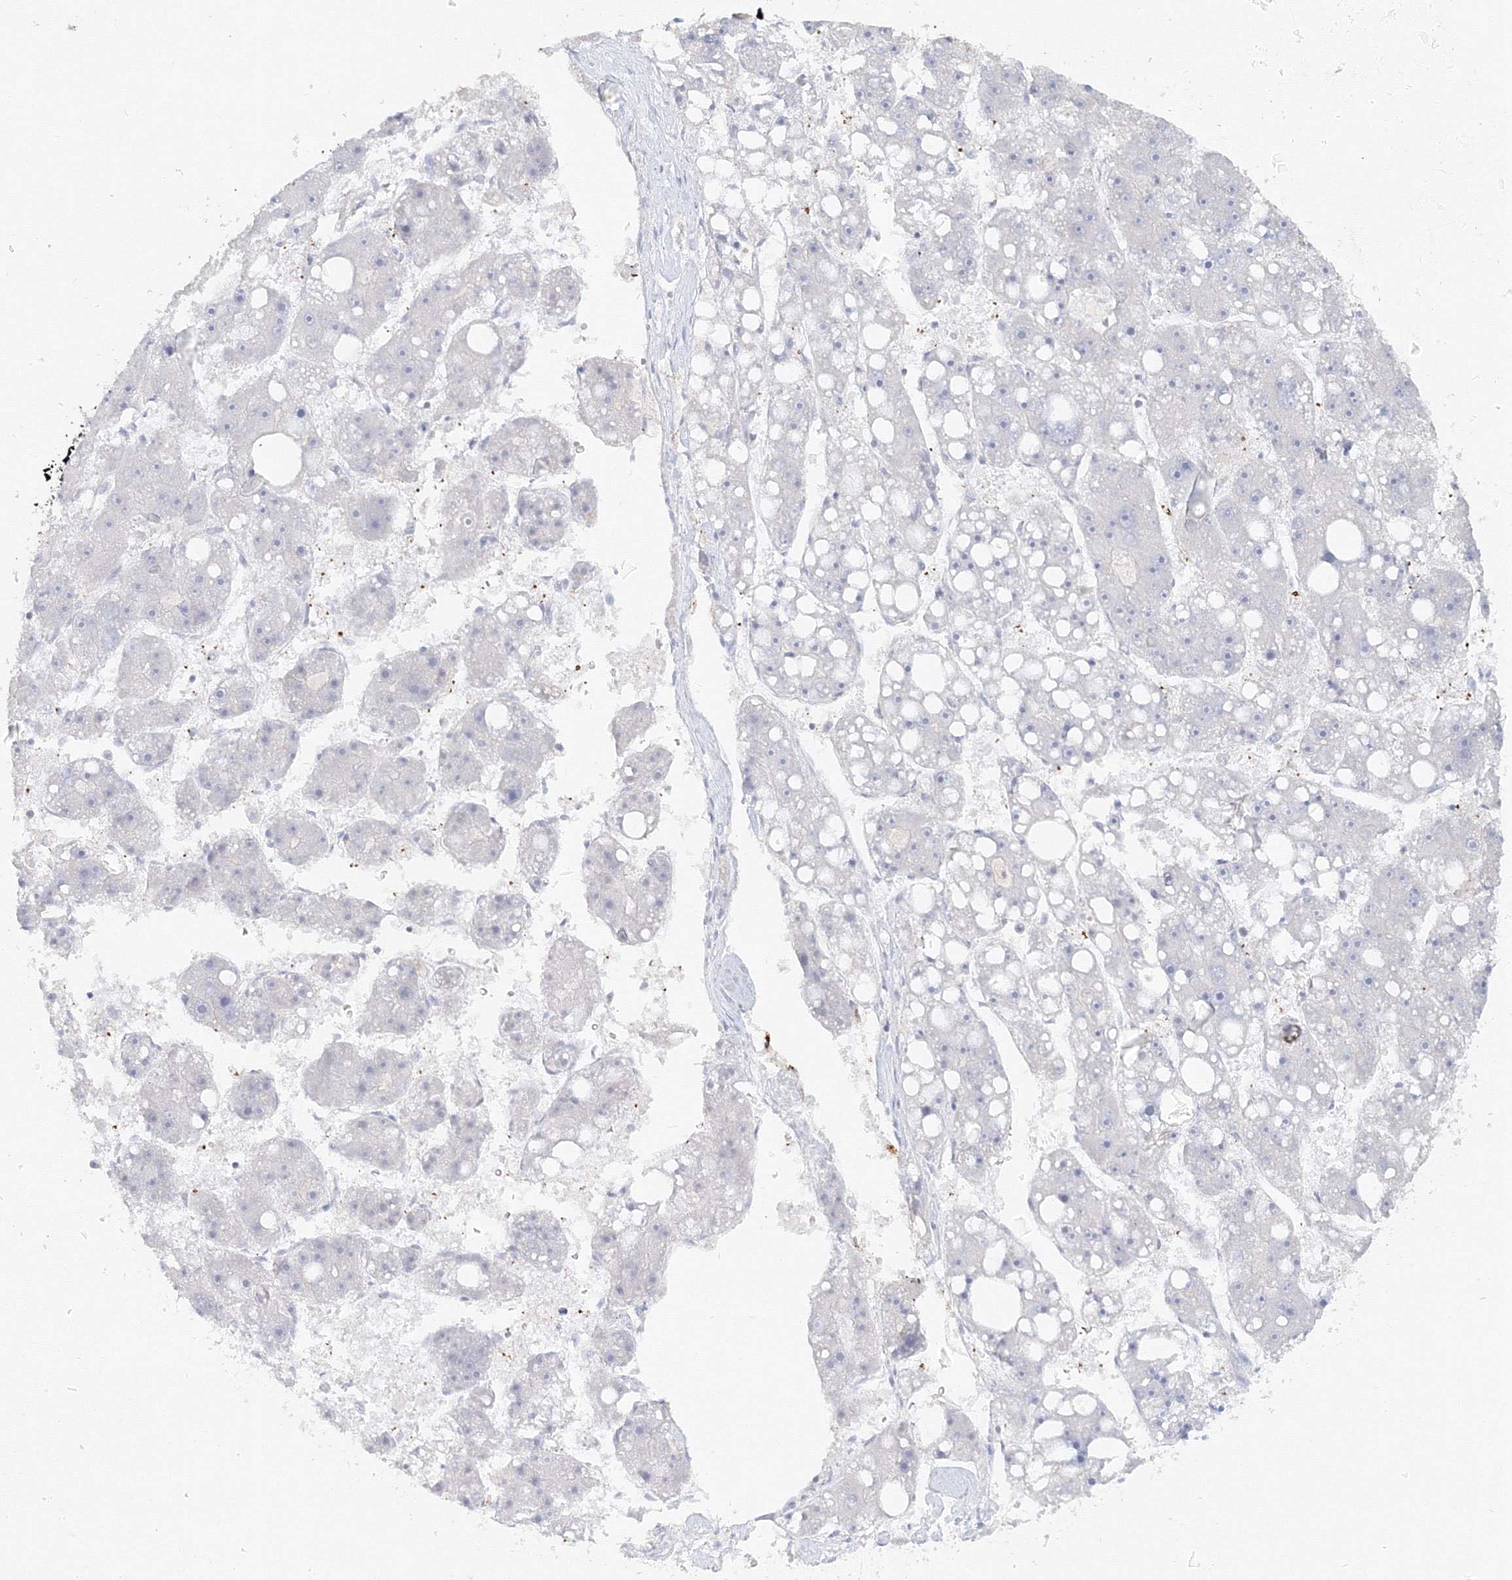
{"staining": {"intensity": "negative", "quantity": "none", "location": "none"}, "tissue": "liver cancer", "cell_type": "Tumor cells", "image_type": "cancer", "snomed": [{"axis": "morphology", "description": "Carcinoma, Hepatocellular, NOS"}, {"axis": "topography", "description": "Liver"}], "caption": "This image is of liver cancer stained with immunohistochemistry to label a protein in brown with the nuclei are counter-stained blue. There is no staining in tumor cells.", "gene": "MMRN1", "patient": {"sex": "female", "age": 61}}